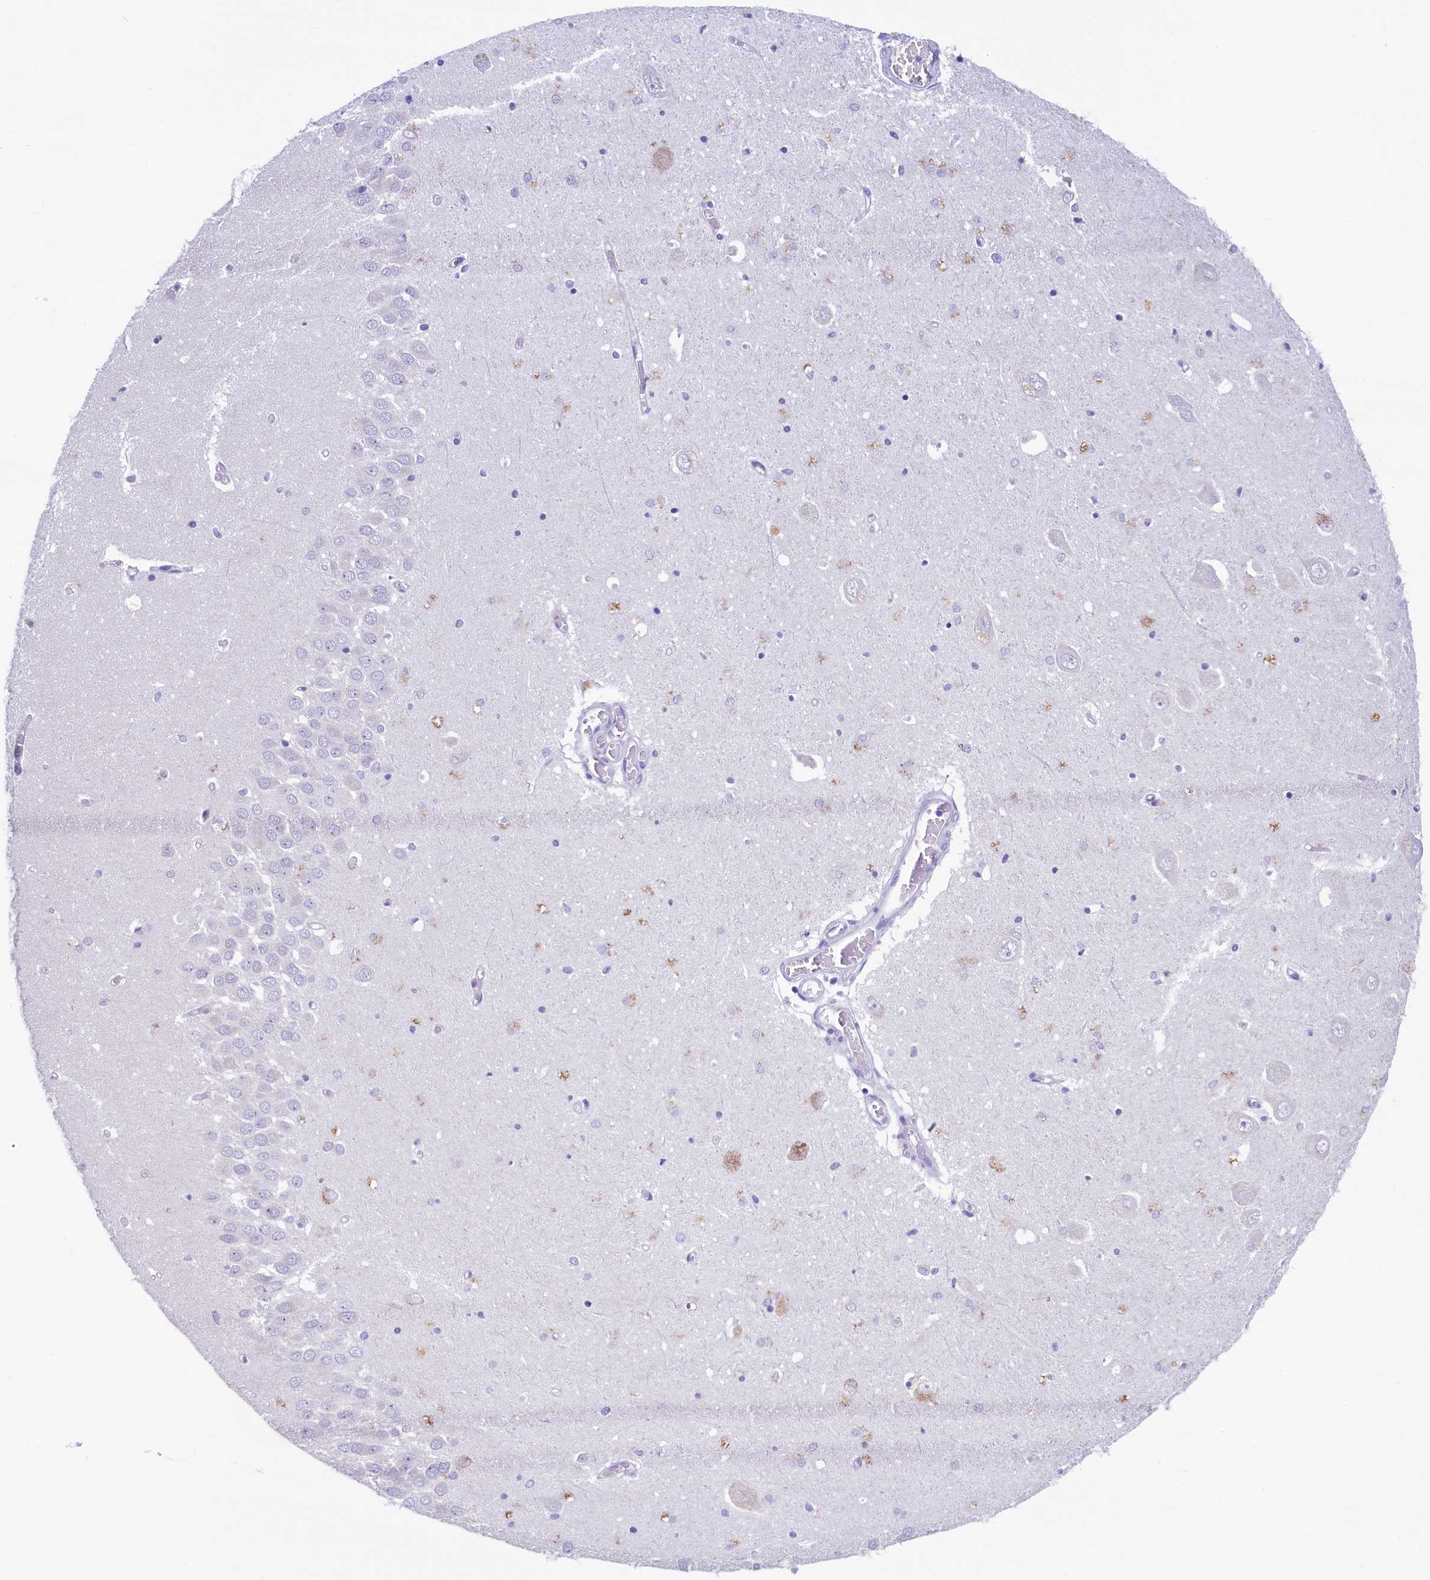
{"staining": {"intensity": "negative", "quantity": "none", "location": "none"}, "tissue": "hippocampus", "cell_type": "Glial cells", "image_type": "normal", "snomed": [{"axis": "morphology", "description": "Normal tissue, NOS"}, {"axis": "topography", "description": "Hippocampus"}], "caption": "DAB (3,3'-diaminobenzidine) immunohistochemical staining of unremarkable hippocampus reveals no significant positivity in glial cells.", "gene": "KRBOX5", "patient": {"sex": "male", "age": 70}}